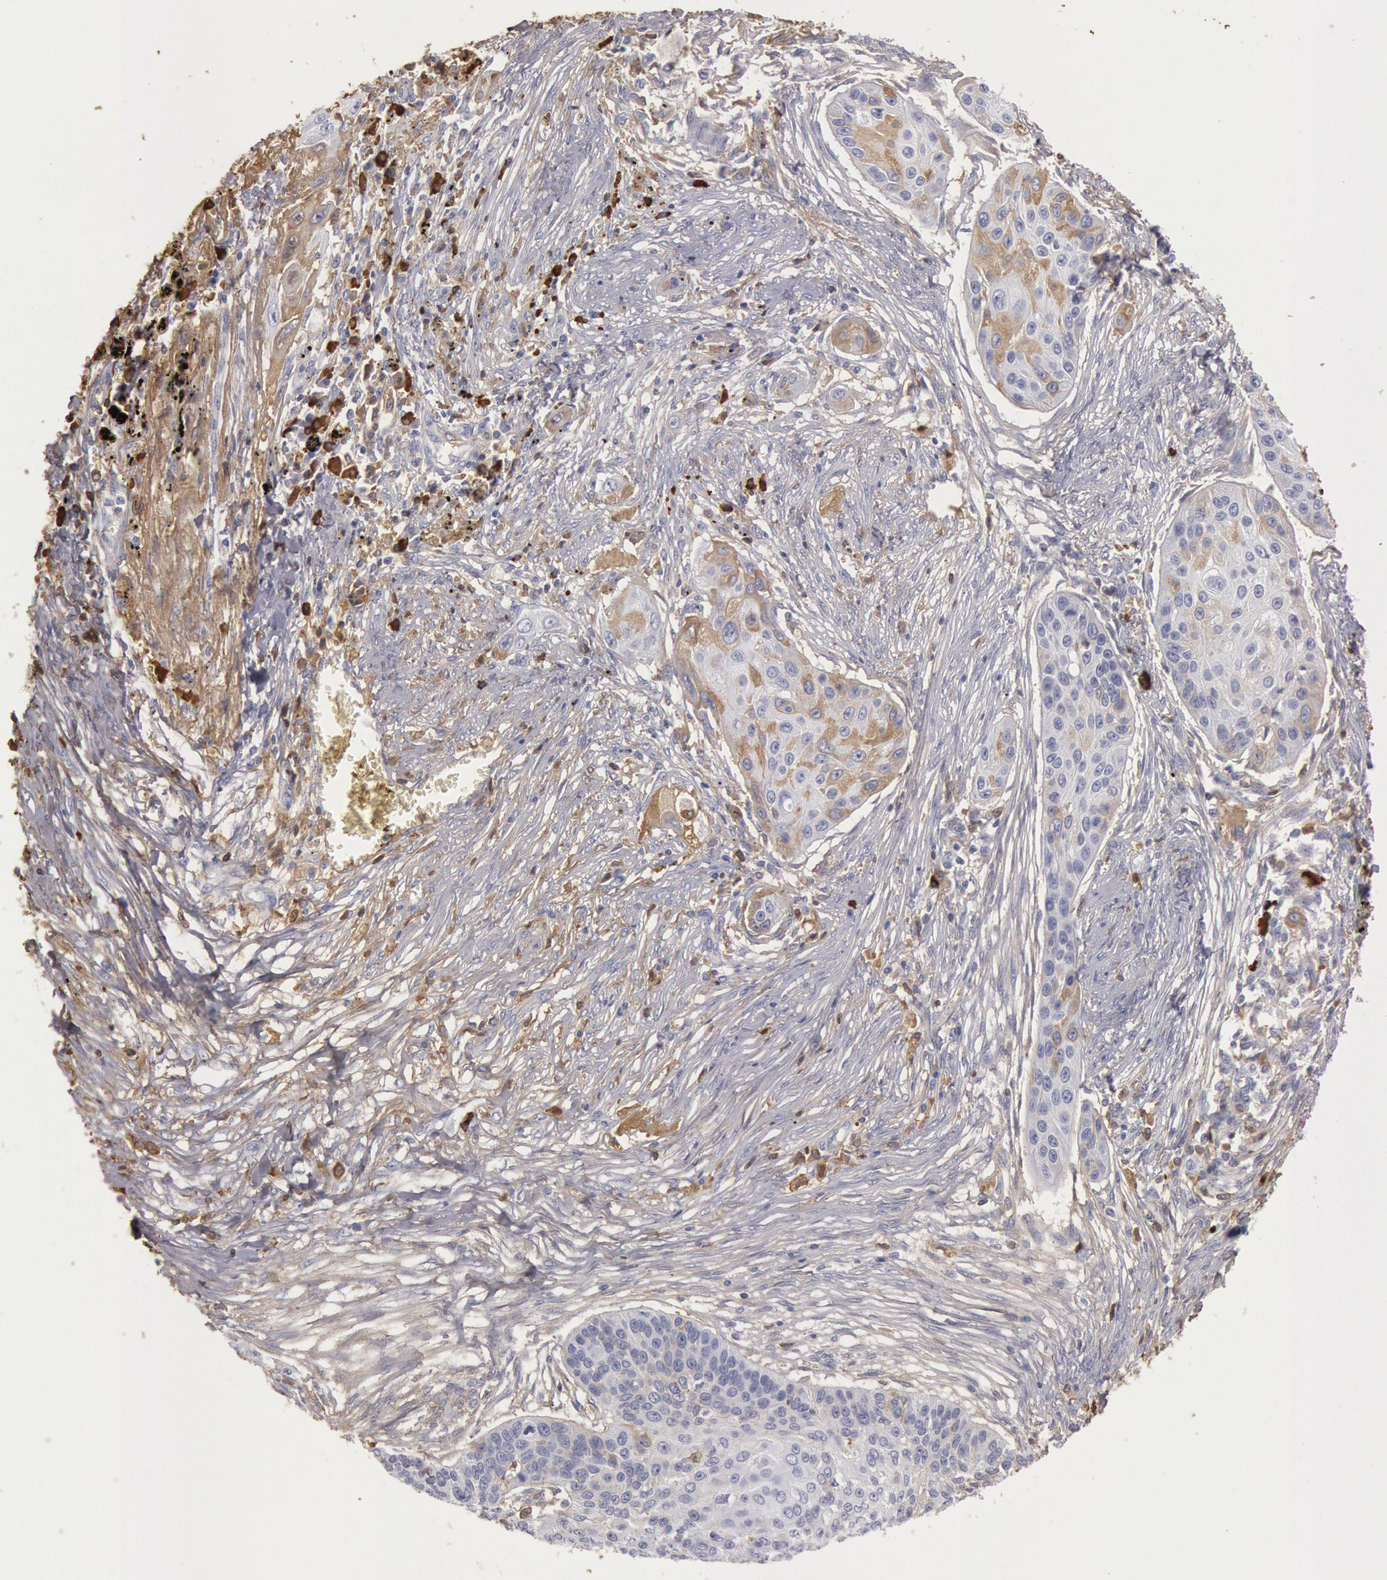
{"staining": {"intensity": "weak", "quantity": "25%-75%", "location": "cytoplasmic/membranous"}, "tissue": "lung cancer", "cell_type": "Tumor cells", "image_type": "cancer", "snomed": [{"axis": "morphology", "description": "Squamous cell carcinoma, NOS"}, {"axis": "topography", "description": "Lung"}], "caption": "Immunohistochemical staining of lung squamous cell carcinoma demonstrates low levels of weak cytoplasmic/membranous positivity in about 25%-75% of tumor cells.", "gene": "IGHA1", "patient": {"sex": "male", "age": 71}}